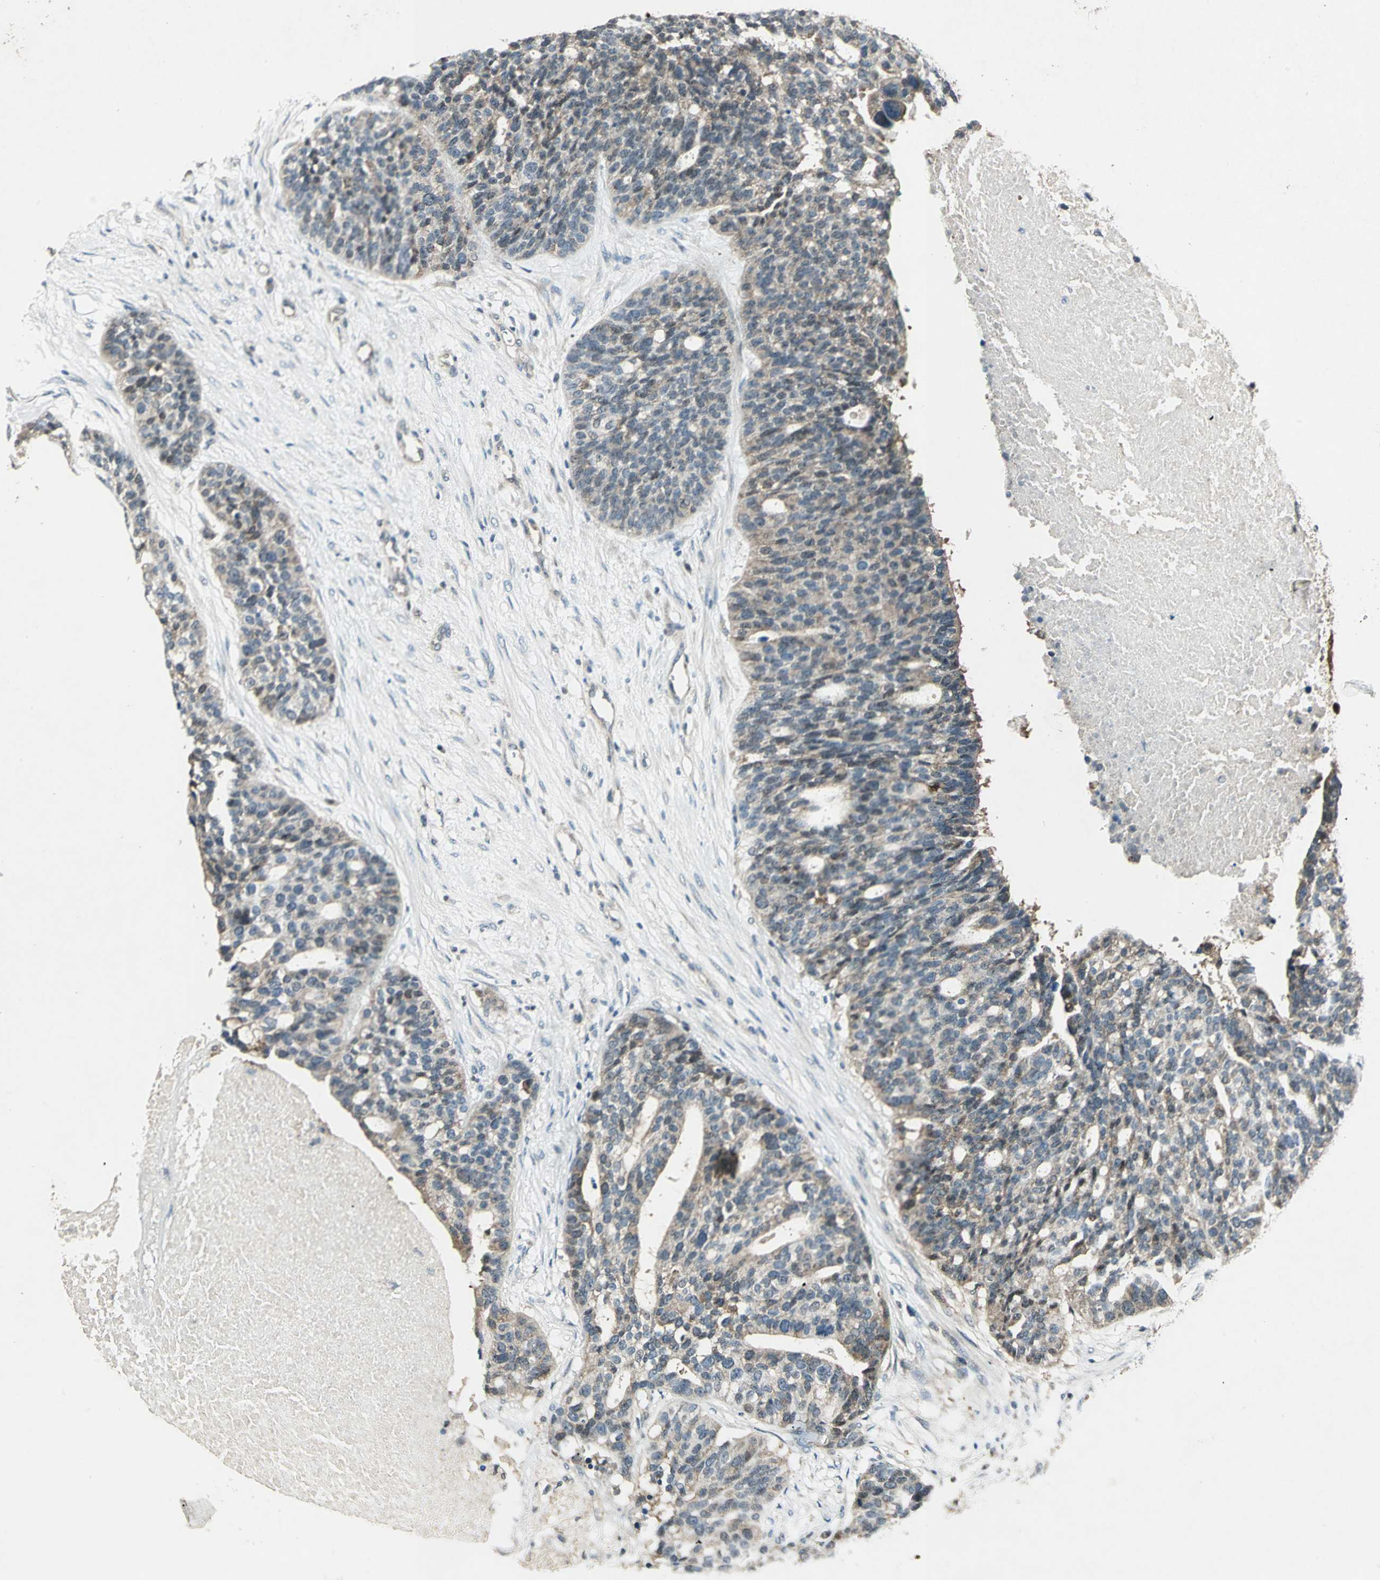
{"staining": {"intensity": "weak", "quantity": "25%-75%", "location": "nuclear"}, "tissue": "ovarian cancer", "cell_type": "Tumor cells", "image_type": "cancer", "snomed": [{"axis": "morphology", "description": "Cystadenocarcinoma, serous, NOS"}, {"axis": "topography", "description": "Ovary"}], "caption": "Immunohistochemical staining of human ovarian serous cystadenocarcinoma exhibits weak nuclear protein positivity in about 25%-75% of tumor cells.", "gene": "AHSA1", "patient": {"sex": "female", "age": 59}}